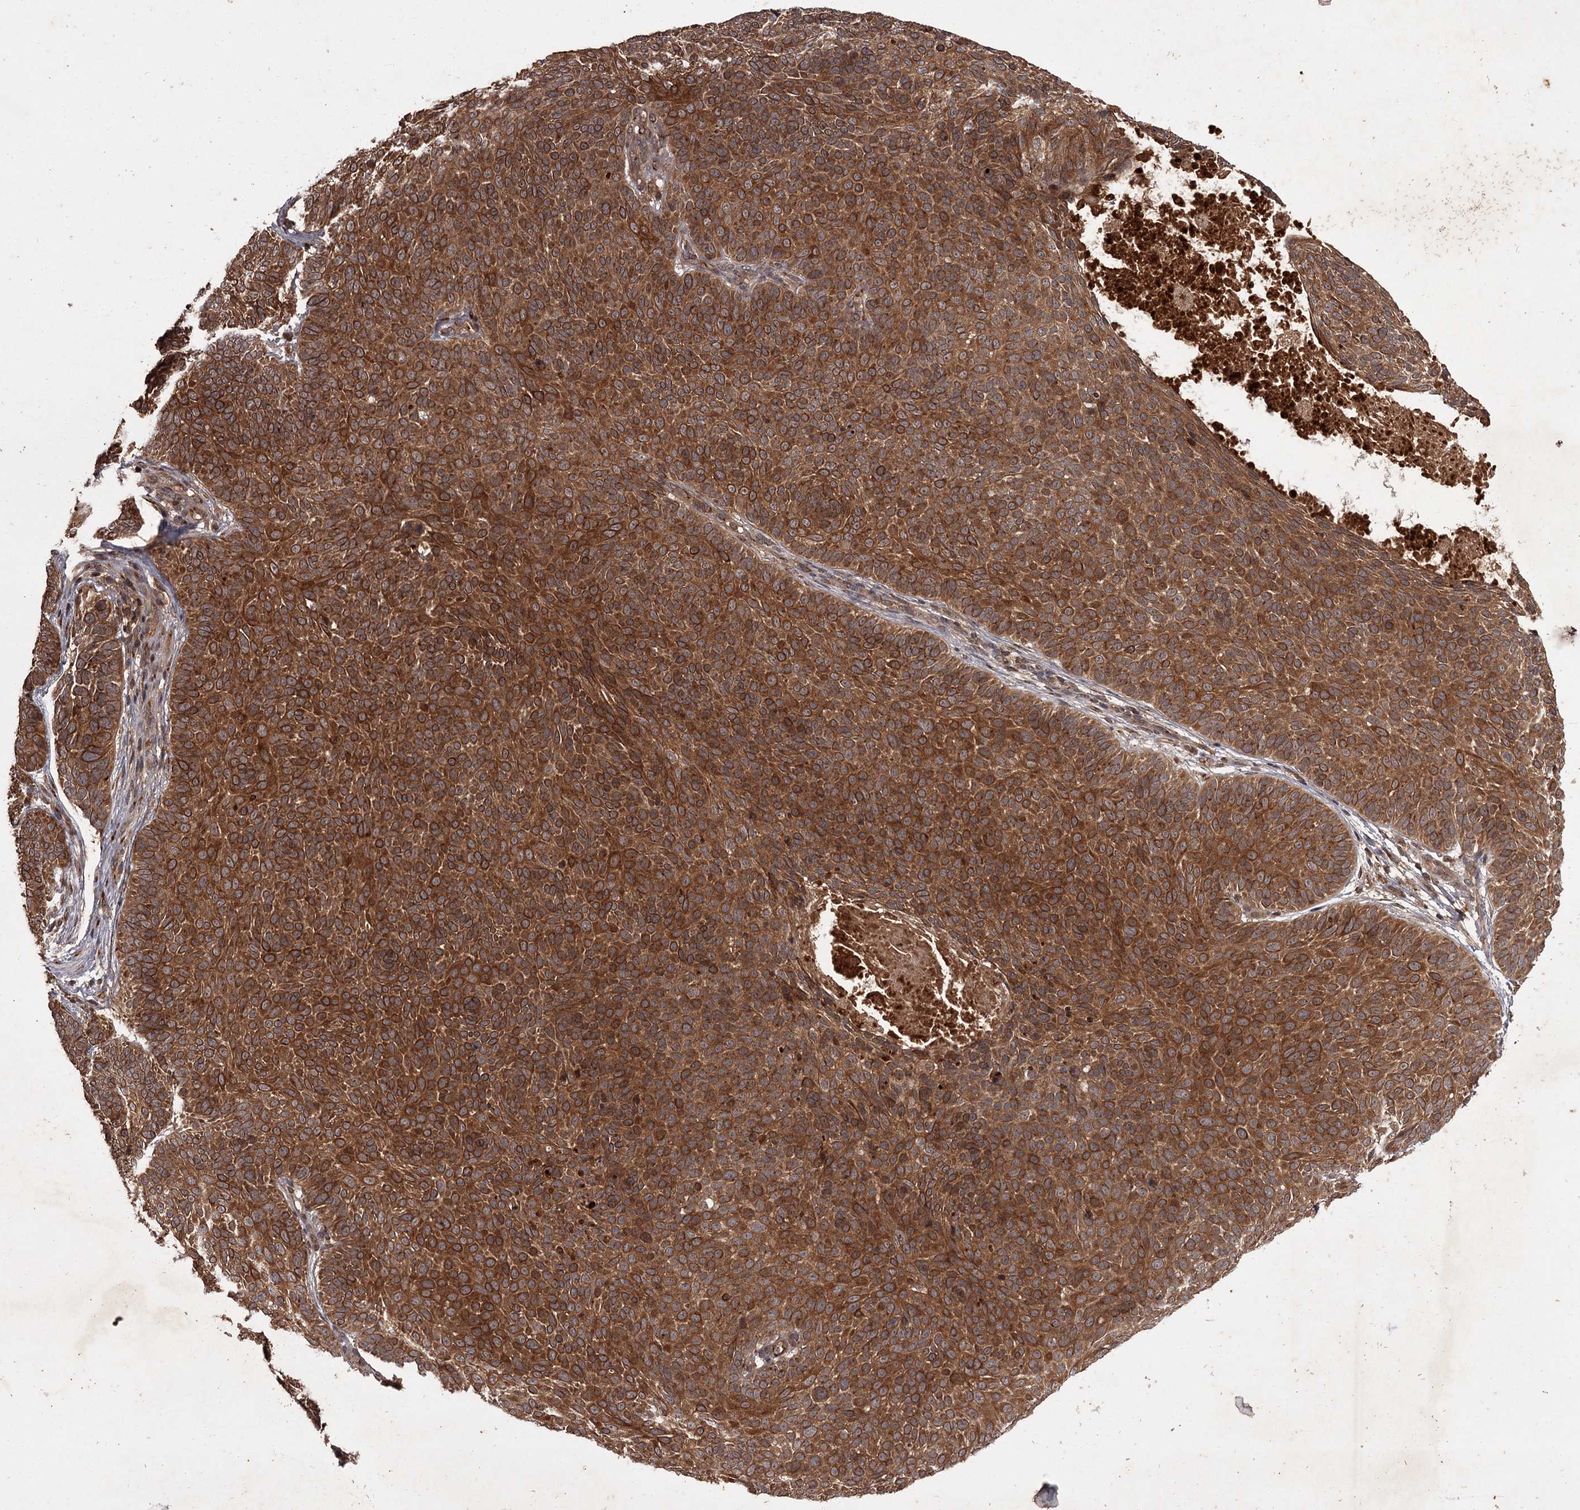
{"staining": {"intensity": "strong", "quantity": ">75%", "location": "cytoplasmic/membranous"}, "tissue": "skin cancer", "cell_type": "Tumor cells", "image_type": "cancer", "snomed": [{"axis": "morphology", "description": "Basal cell carcinoma"}, {"axis": "topography", "description": "Skin"}], "caption": "Protein analysis of skin cancer tissue demonstrates strong cytoplasmic/membranous staining in approximately >75% of tumor cells.", "gene": "TBC1D23", "patient": {"sex": "male", "age": 85}}